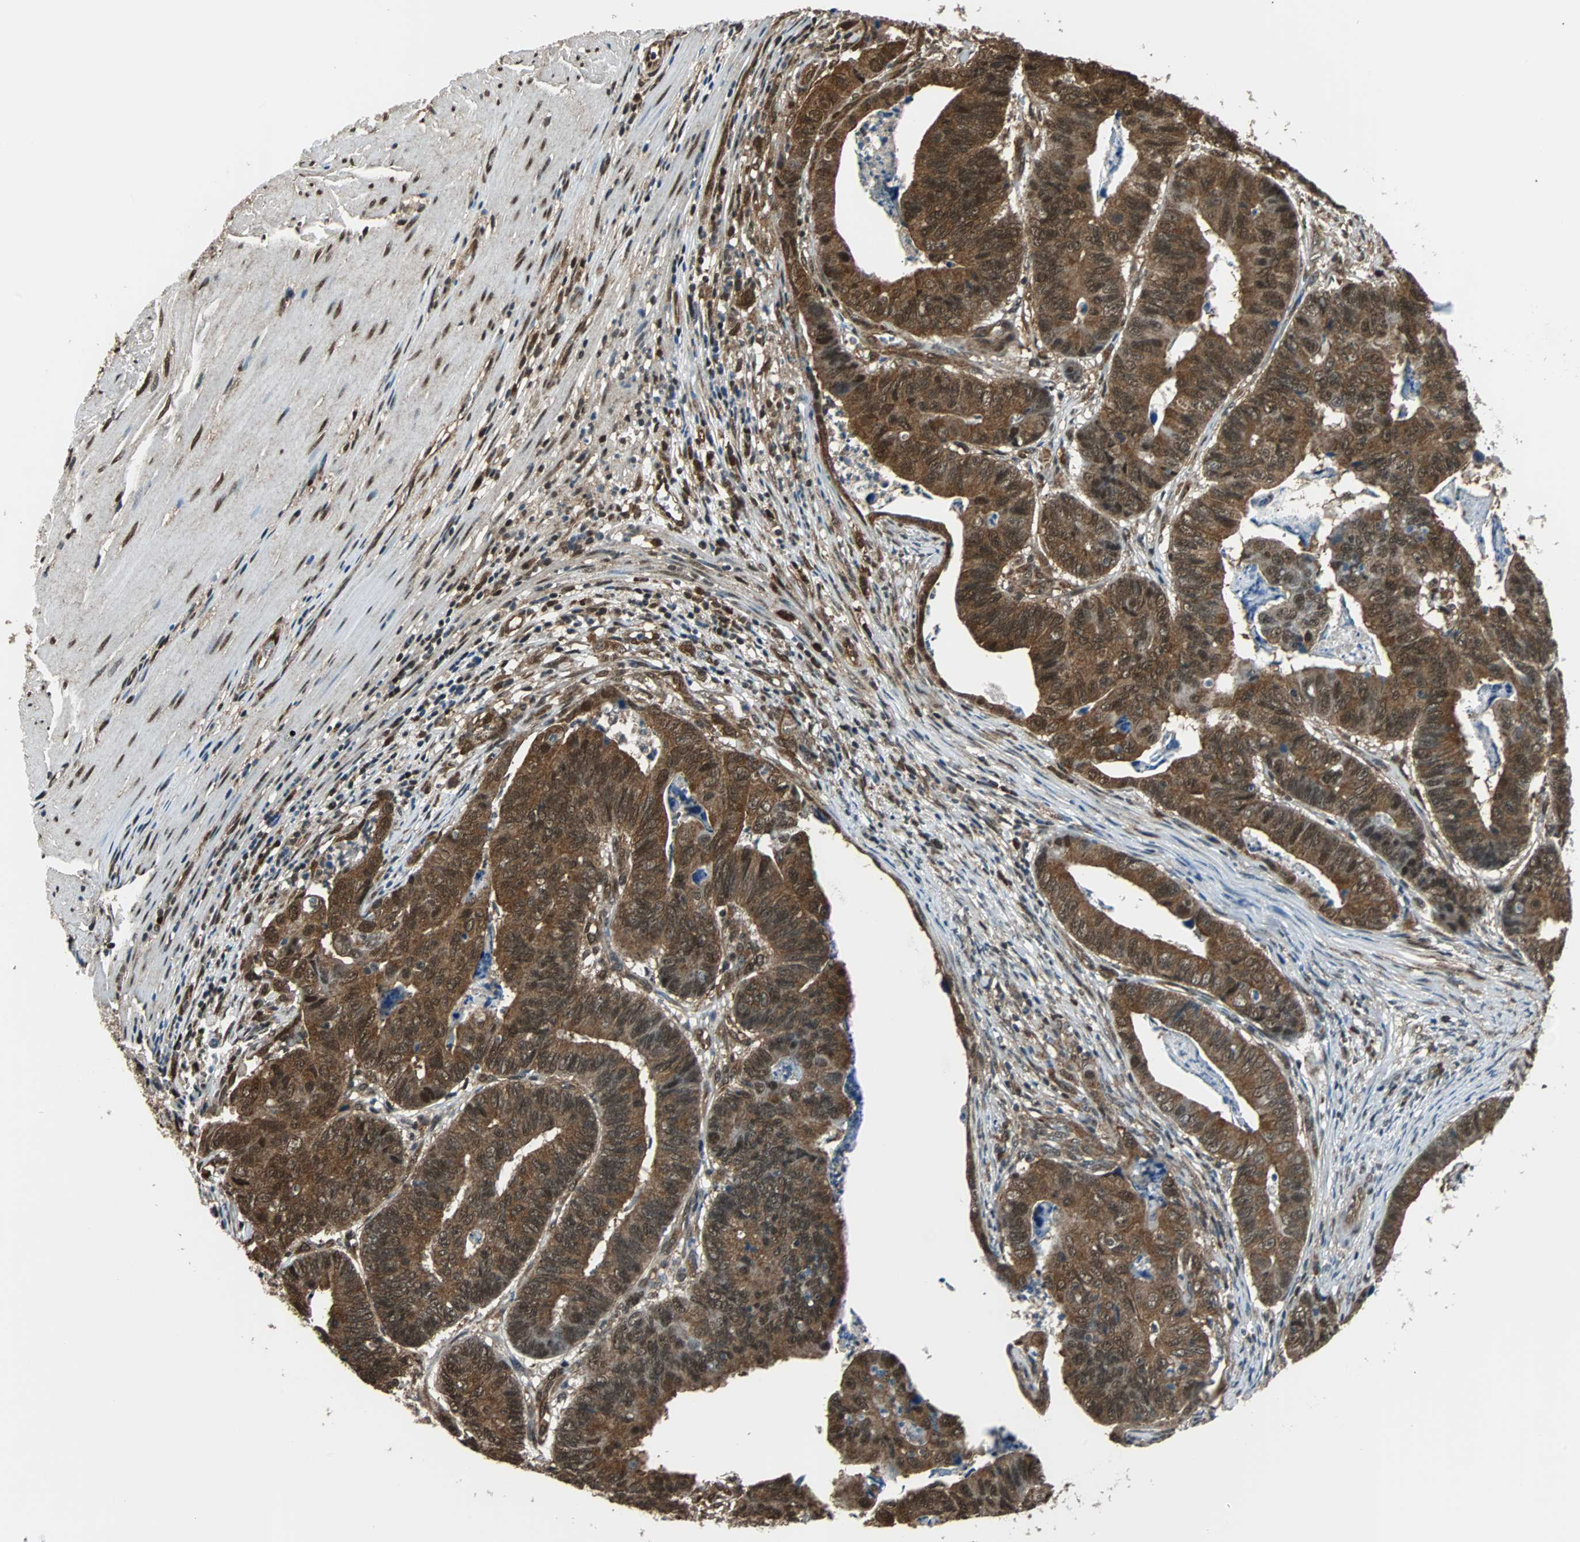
{"staining": {"intensity": "strong", "quantity": ">75%", "location": "cytoplasmic/membranous,nuclear"}, "tissue": "stomach cancer", "cell_type": "Tumor cells", "image_type": "cancer", "snomed": [{"axis": "morphology", "description": "Adenocarcinoma, NOS"}, {"axis": "topography", "description": "Stomach, lower"}], "caption": "An image of human adenocarcinoma (stomach) stained for a protein displays strong cytoplasmic/membranous and nuclear brown staining in tumor cells. The staining is performed using DAB brown chromogen to label protein expression. The nuclei are counter-stained blue using hematoxylin.", "gene": "VCP", "patient": {"sex": "male", "age": 77}}